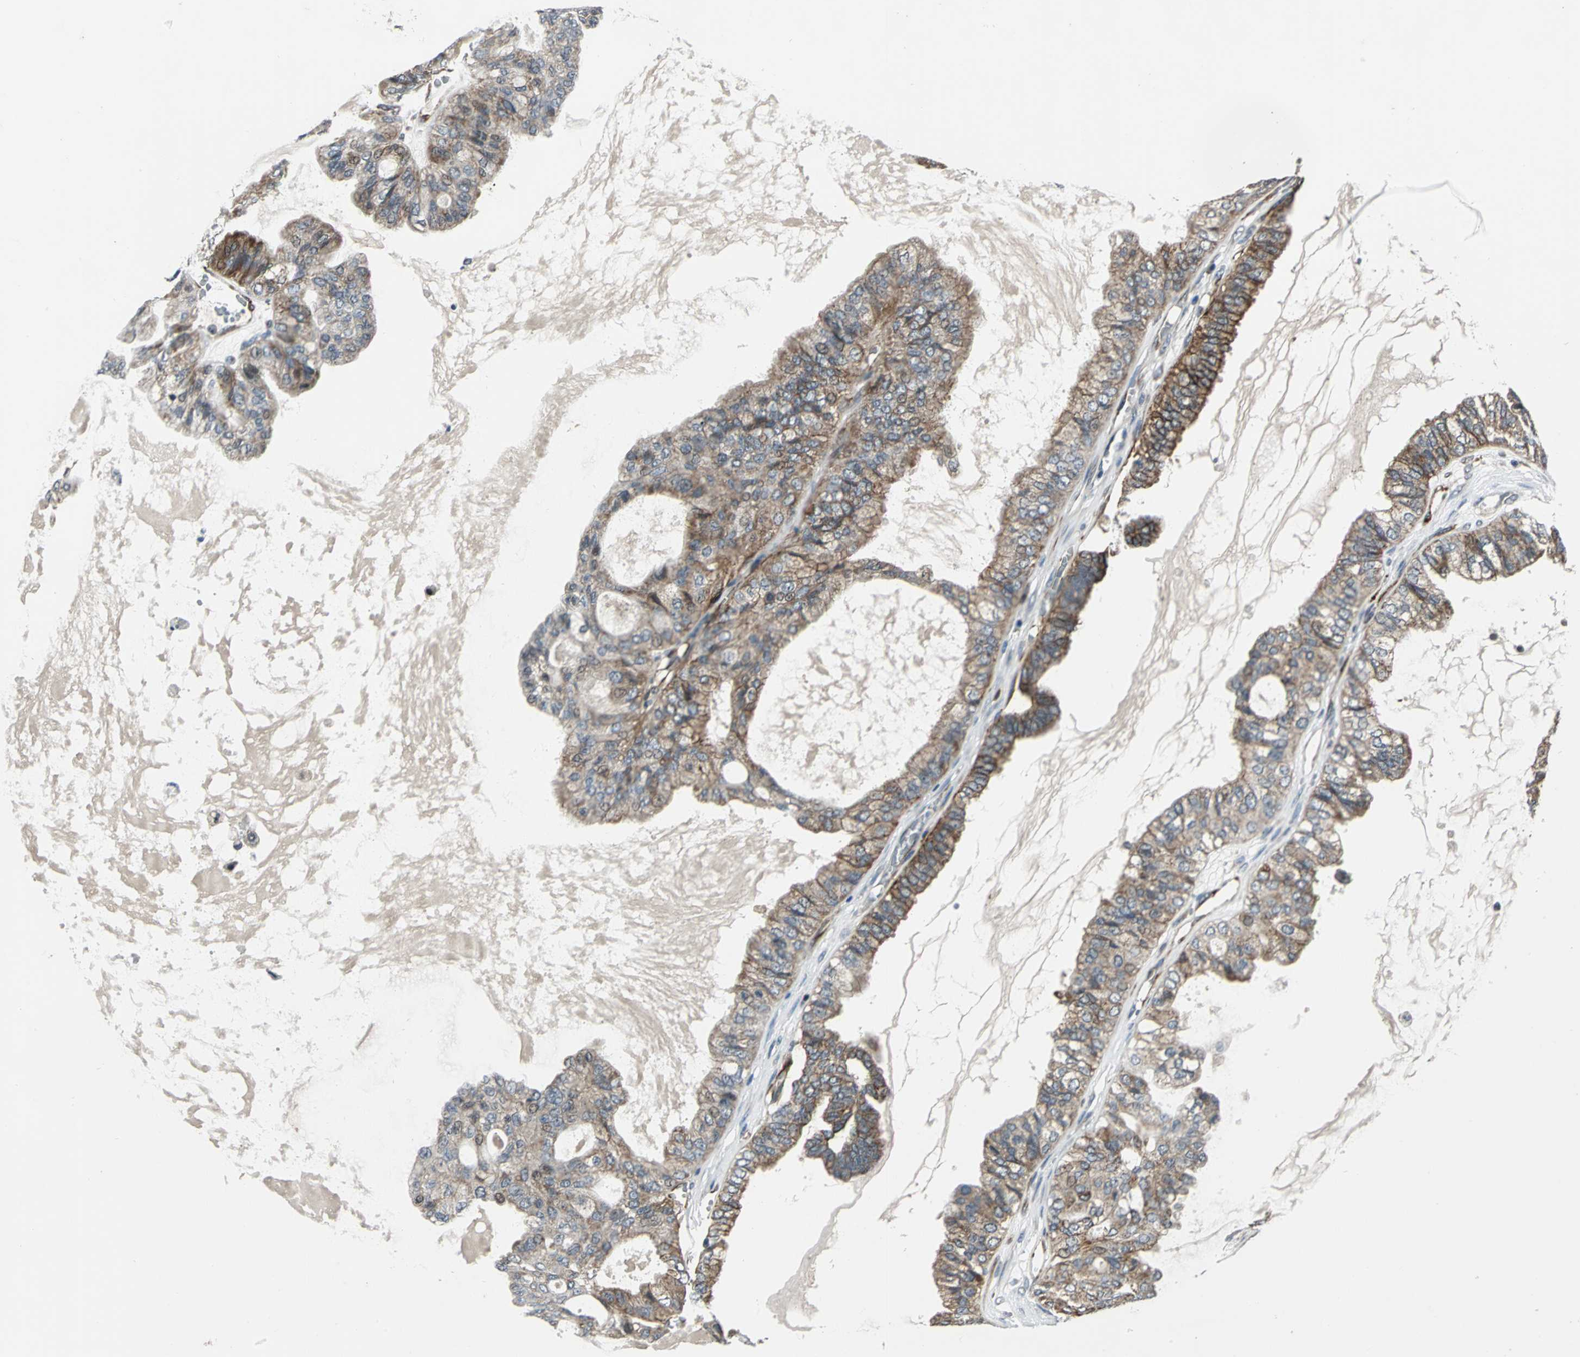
{"staining": {"intensity": "strong", "quantity": ">75%", "location": "cytoplasmic/membranous"}, "tissue": "ovarian cancer", "cell_type": "Tumor cells", "image_type": "cancer", "snomed": [{"axis": "morphology", "description": "Carcinoma, NOS"}, {"axis": "morphology", "description": "Carcinoma, endometroid"}, {"axis": "topography", "description": "Ovary"}], "caption": "This micrograph reveals immunohistochemistry staining of endometroid carcinoma (ovarian), with high strong cytoplasmic/membranous staining in about >75% of tumor cells.", "gene": "EXD2", "patient": {"sex": "female", "age": 50}}